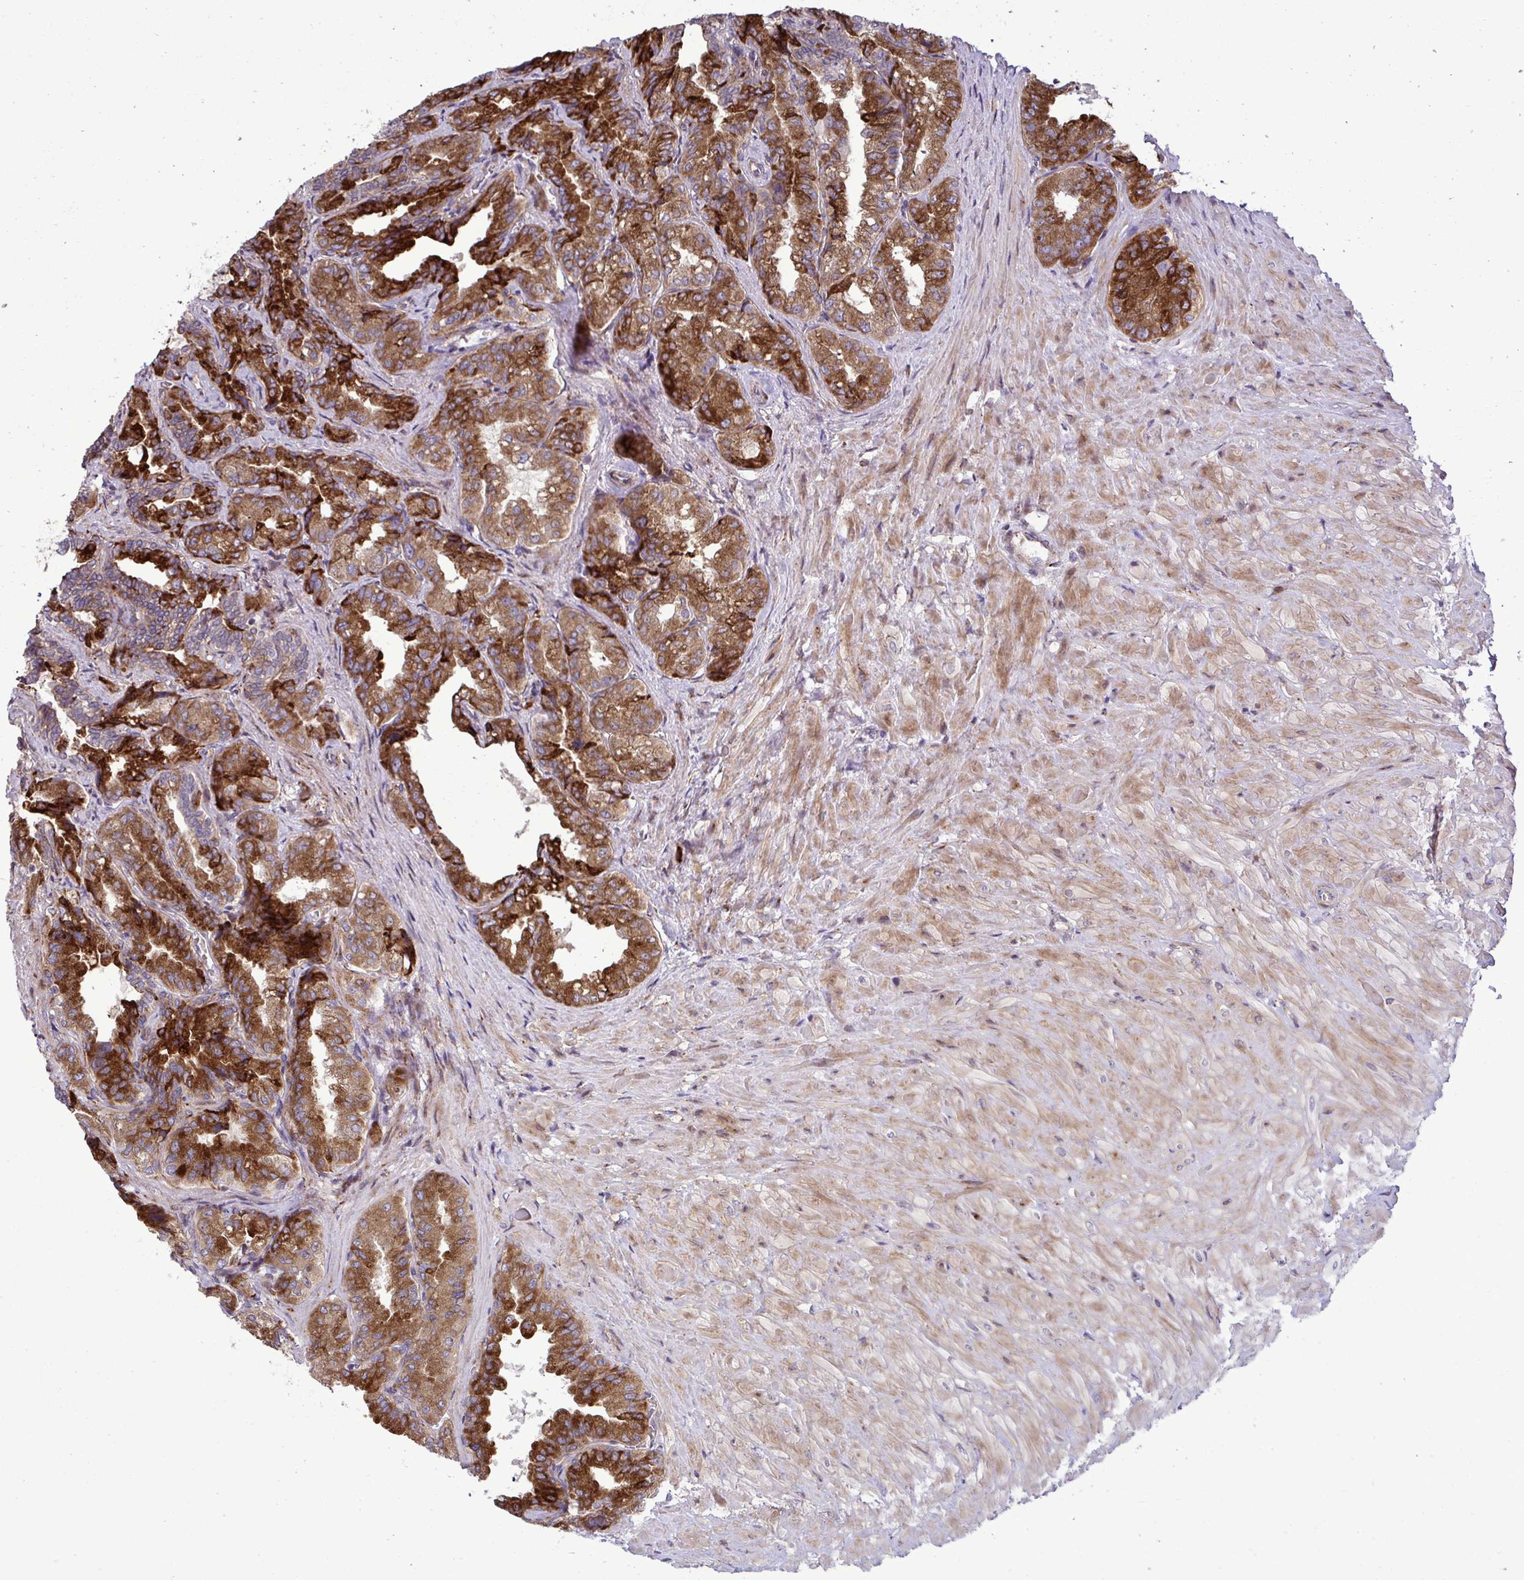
{"staining": {"intensity": "strong", "quantity": ">75%", "location": "cytoplasmic/membranous"}, "tissue": "seminal vesicle", "cell_type": "Glandular cells", "image_type": "normal", "snomed": [{"axis": "morphology", "description": "Normal tissue, NOS"}, {"axis": "topography", "description": "Seminal veicle"}], "caption": "This micrograph exhibits immunohistochemistry (IHC) staining of benign seminal vesicle, with high strong cytoplasmic/membranous positivity in approximately >75% of glandular cells.", "gene": "LIMS1", "patient": {"sex": "male", "age": 68}}